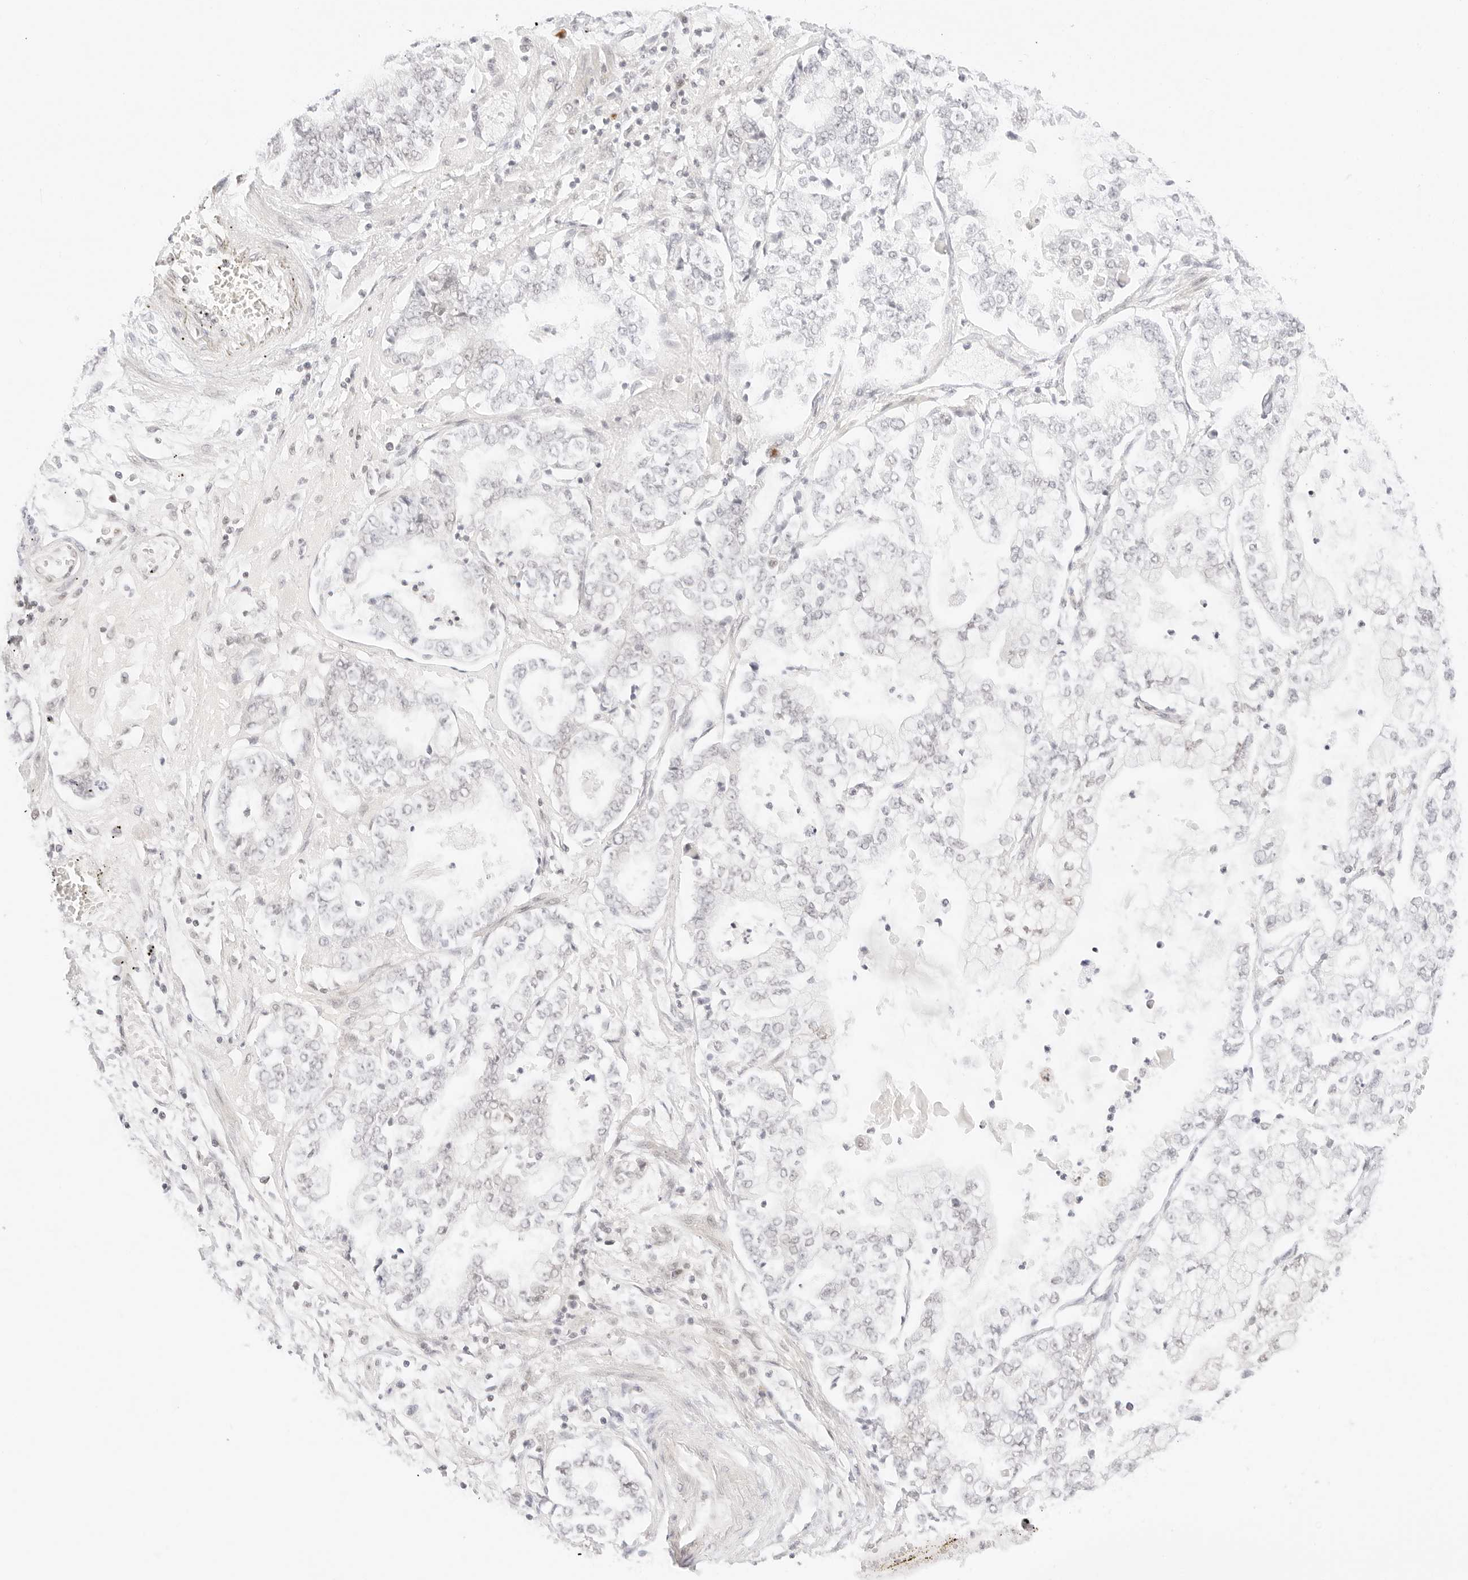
{"staining": {"intensity": "negative", "quantity": "none", "location": "none"}, "tissue": "stomach cancer", "cell_type": "Tumor cells", "image_type": "cancer", "snomed": [{"axis": "morphology", "description": "Adenocarcinoma, NOS"}, {"axis": "topography", "description": "Stomach"}], "caption": "High power microscopy histopathology image of an IHC image of stomach cancer, revealing no significant staining in tumor cells. The staining is performed using DAB (3,3'-diaminobenzidine) brown chromogen with nuclei counter-stained in using hematoxylin.", "gene": "POLR3C", "patient": {"sex": "male", "age": 76}}